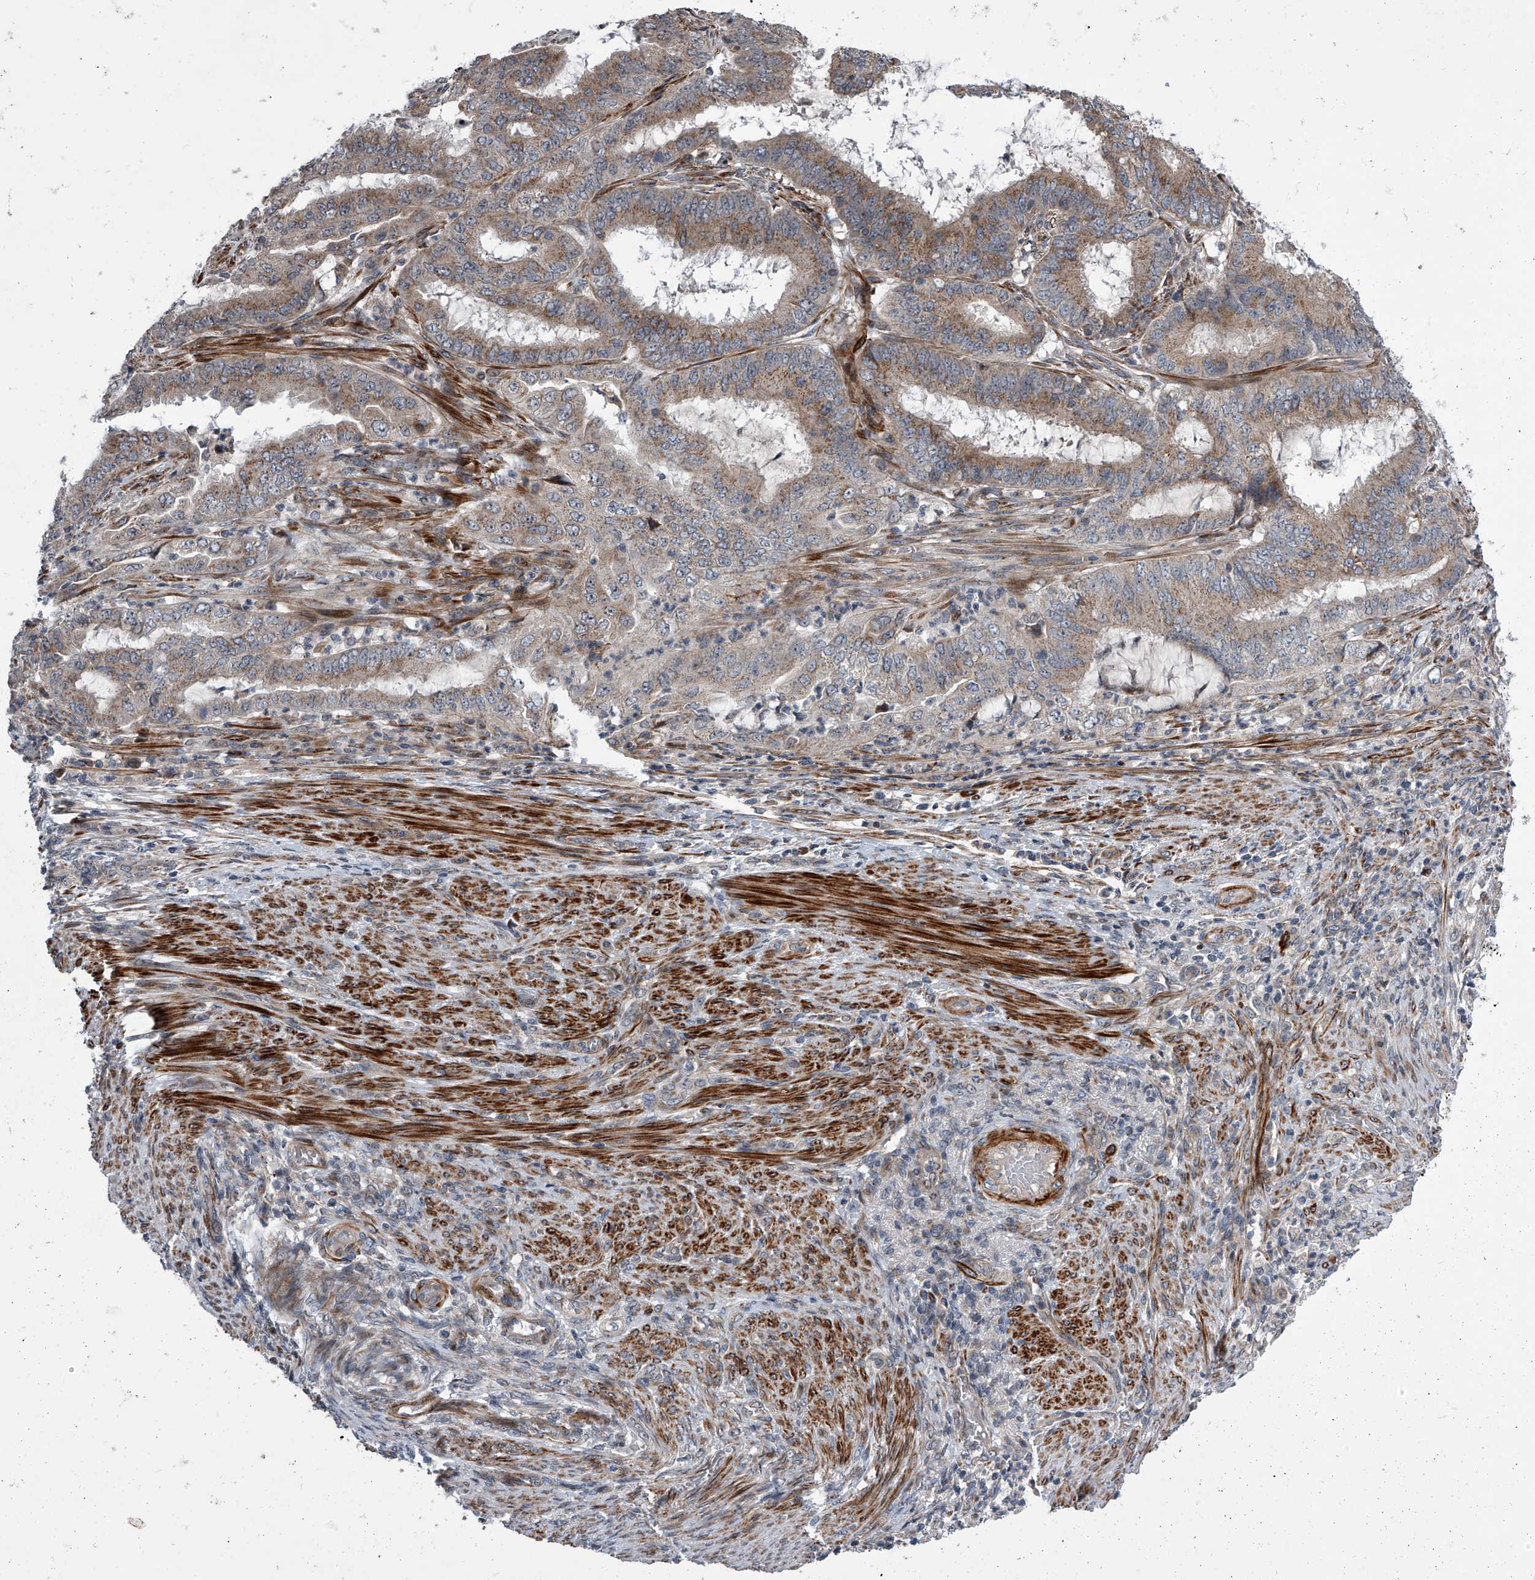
{"staining": {"intensity": "weak", "quantity": ">75%", "location": "cytoplasmic/membranous"}, "tissue": "endometrial cancer", "cell_type": "Tumor cells", "image_type": "cancer", "snomed": [{"axis": "morphology", "description": "Adenocarcinoma, NOS"}, {"axis": "topography", "description": "Endometrium"}], "caption": "High-magnification brightfield microscopy of endometrial cancer stained with DAB (3,3'-diaminobenzidine) (brown) and counterstained with hematoxylin (blue). tumor cells exhibit weak cytoplasmic/membranous expression is appreciated in about>75% of cells.", "gene": "DLGAP2", "patient": {"sex": "female", "age": 51}}